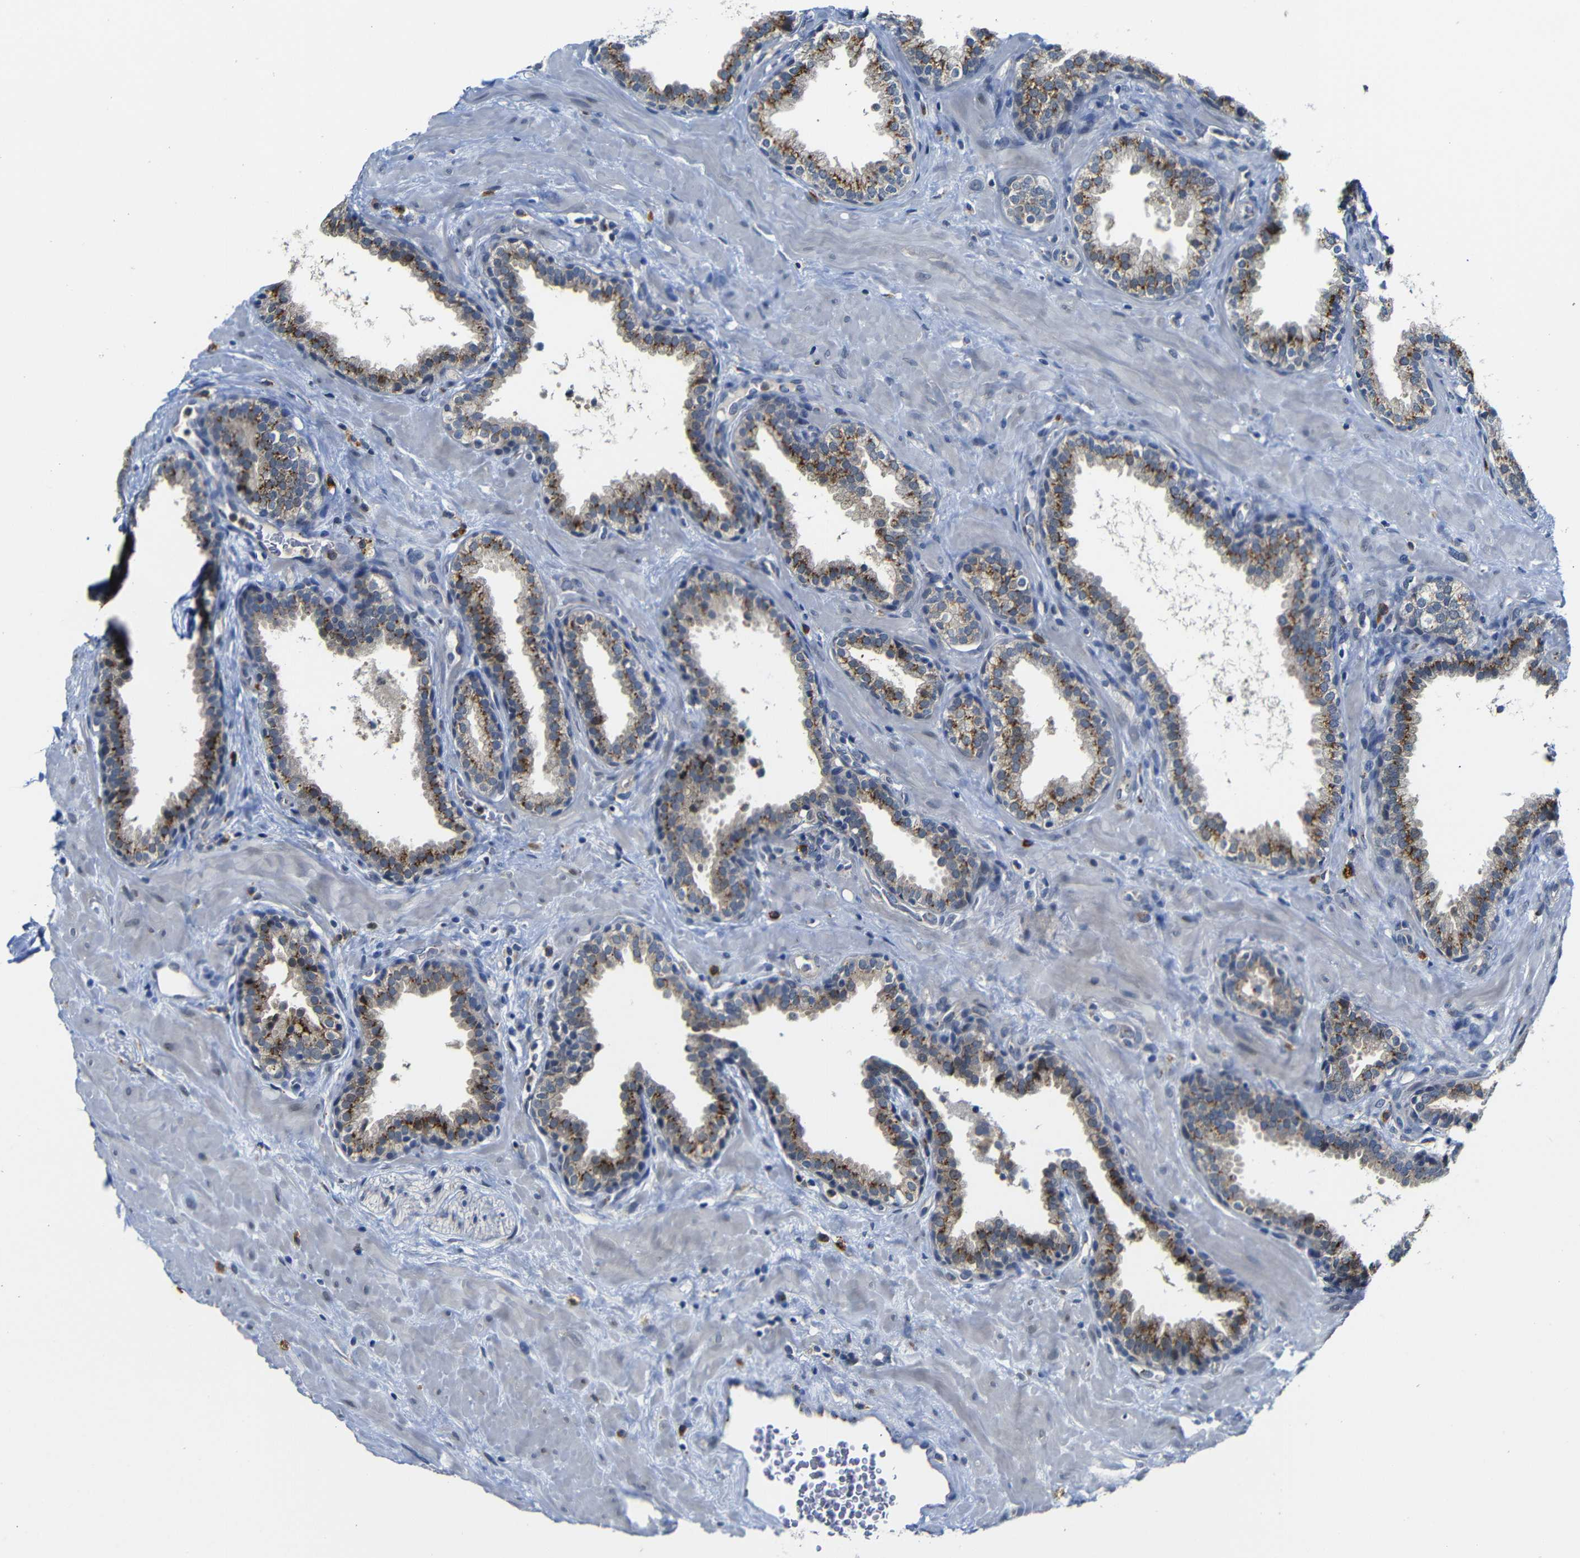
{"staining": {"intensity": "moderate", "quantity": ">75%", "location": "cytoplasmic/membranous"}, "tissue": "prostate", "cell_type": "Glandular cells", "image_type": "normal", "snomed": [{"axis": "morphology", "description": "Normal tissue, NOS"}, {"axis": "topography", "description": "Prostate"}], "caption": "DAB immunohistochemical staining of normal human prostate shows moderate cytoplasmic/membranous protein positivity in about >75% of glandular cells. (DAB IHC with brightfield microscopy, high magnification).", "gene": "FURIN", "patient": {"sex": "male", "age": 51}}